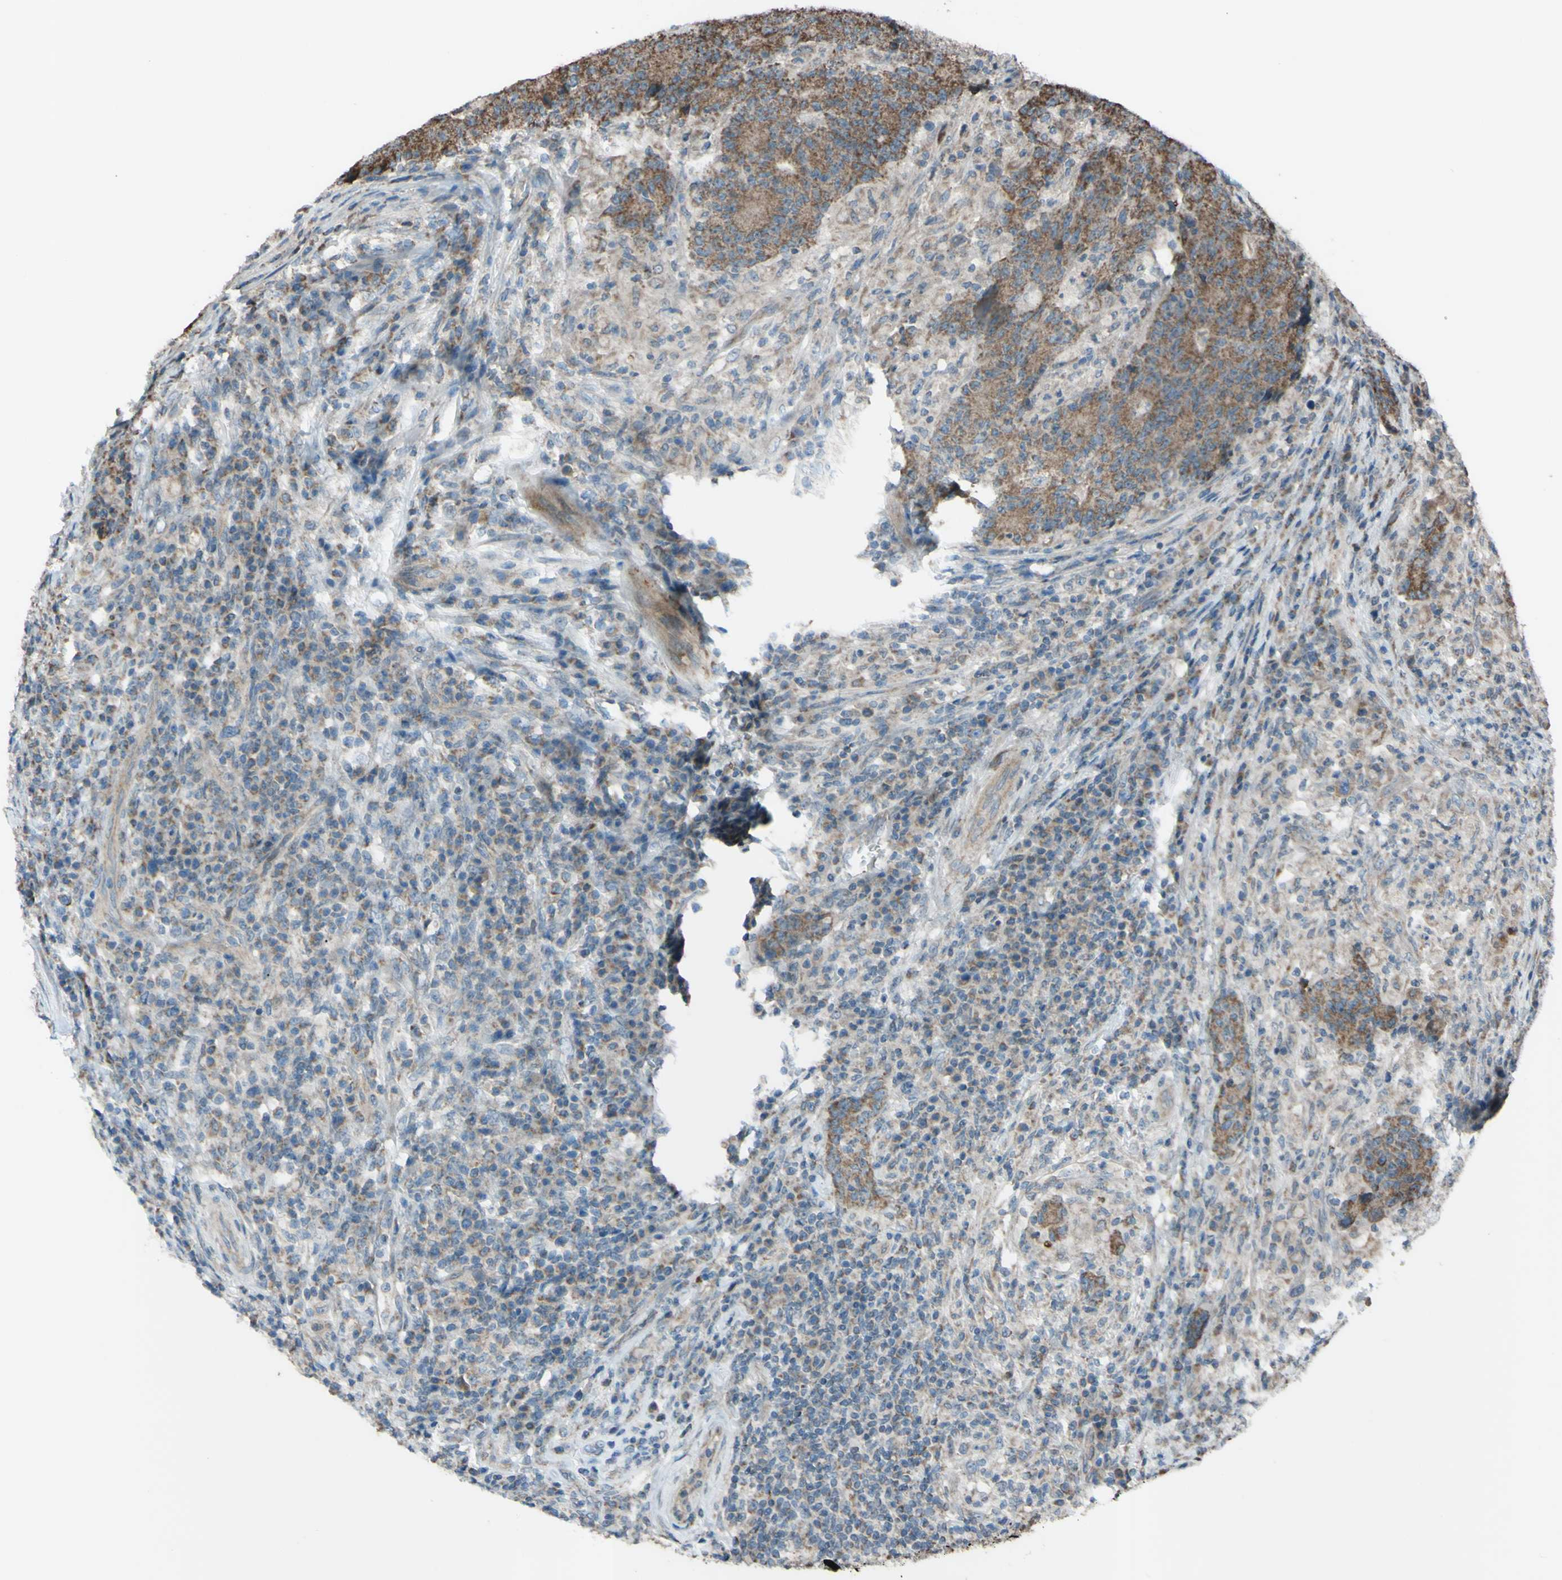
{"staining": {"intensity": "moderate", "quantity": ">75%", "location": "cytoplasmic/membranous"}, "tissue": "colorectal cancer", "cell_type": "Tumor cells", "image_type": "cancer", "snomed": [{"axis": "morphology", "description": "Normal tissue, NOS"}, {"axis": "morphology", "description": "Adenocarcinoma, NOS"}, {"axis": "topography", "description": "Colon"}], "caption": "Protein staining of colorectal adenocarcinoma tissue shows moderate cytoplasmic/membranous positivity in about >75% of tumor cells. (Brightfield microscopy of DAB IHC at high magnification).", "gene": "ACOT8", "patient": {"sex": "female", "age": 75}}